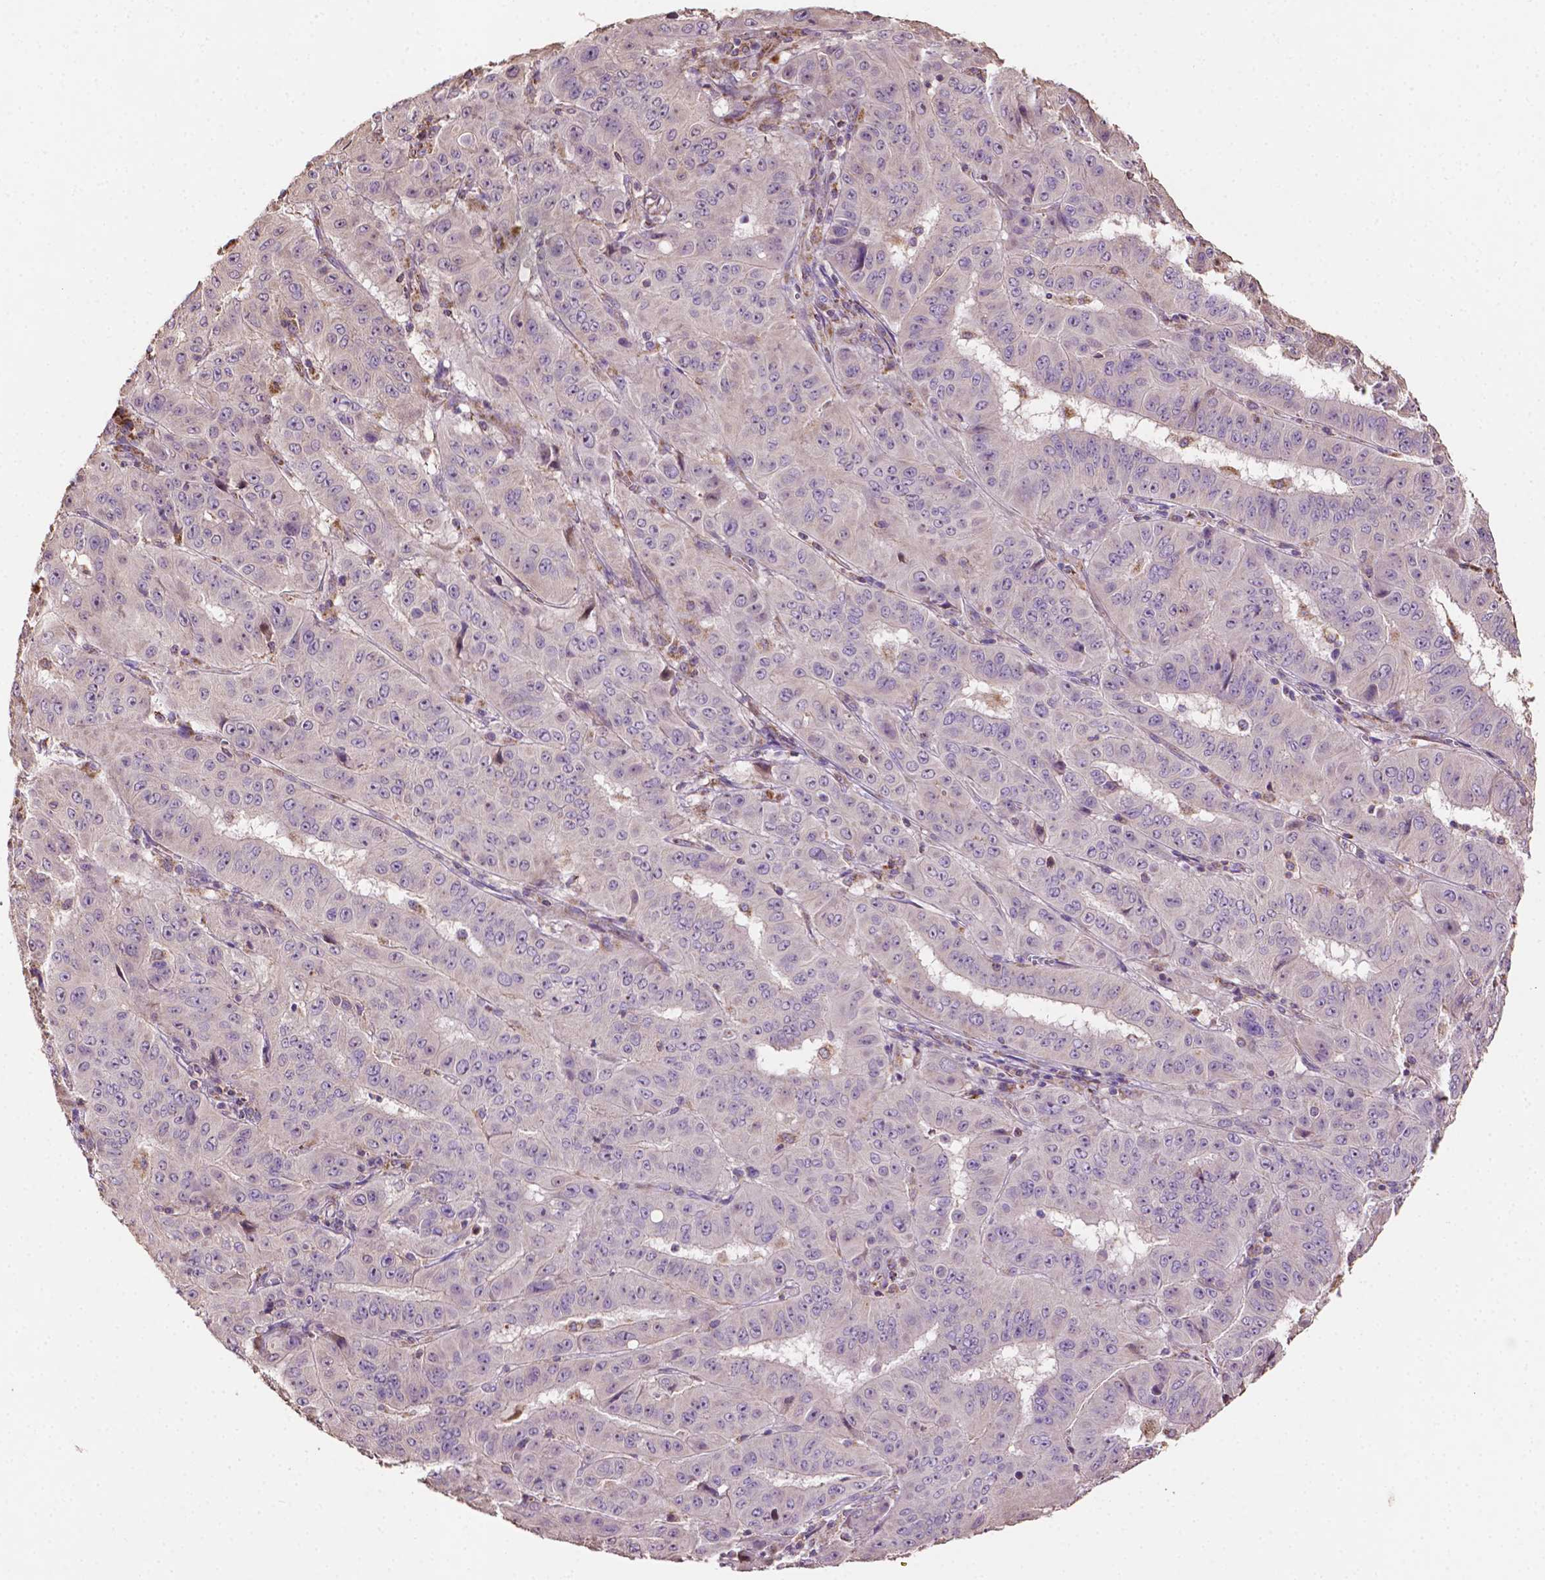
{"staining": {"intensity": "moderate", "quantity": "<25%", "location": "cytoplasmic/membranous"}, "tissue": "pancreatic cancer", "cell_type": "Tumor cells", "image_type": "cancer", "snomed": [{"axis": "morphology", "description": "Adenocarcinoma, NOS"}, {"axis": "topography", "description": "Pancreas"}], "caption": "Brown immunohistochemical staining in pancreatic cancer (adenocarcinoma) reveals moderate cytoplasmic/membranous staining in about <25% of tumor cells.", "gene": "LRR1", "patient": {"sex": "male", "age": 63}}